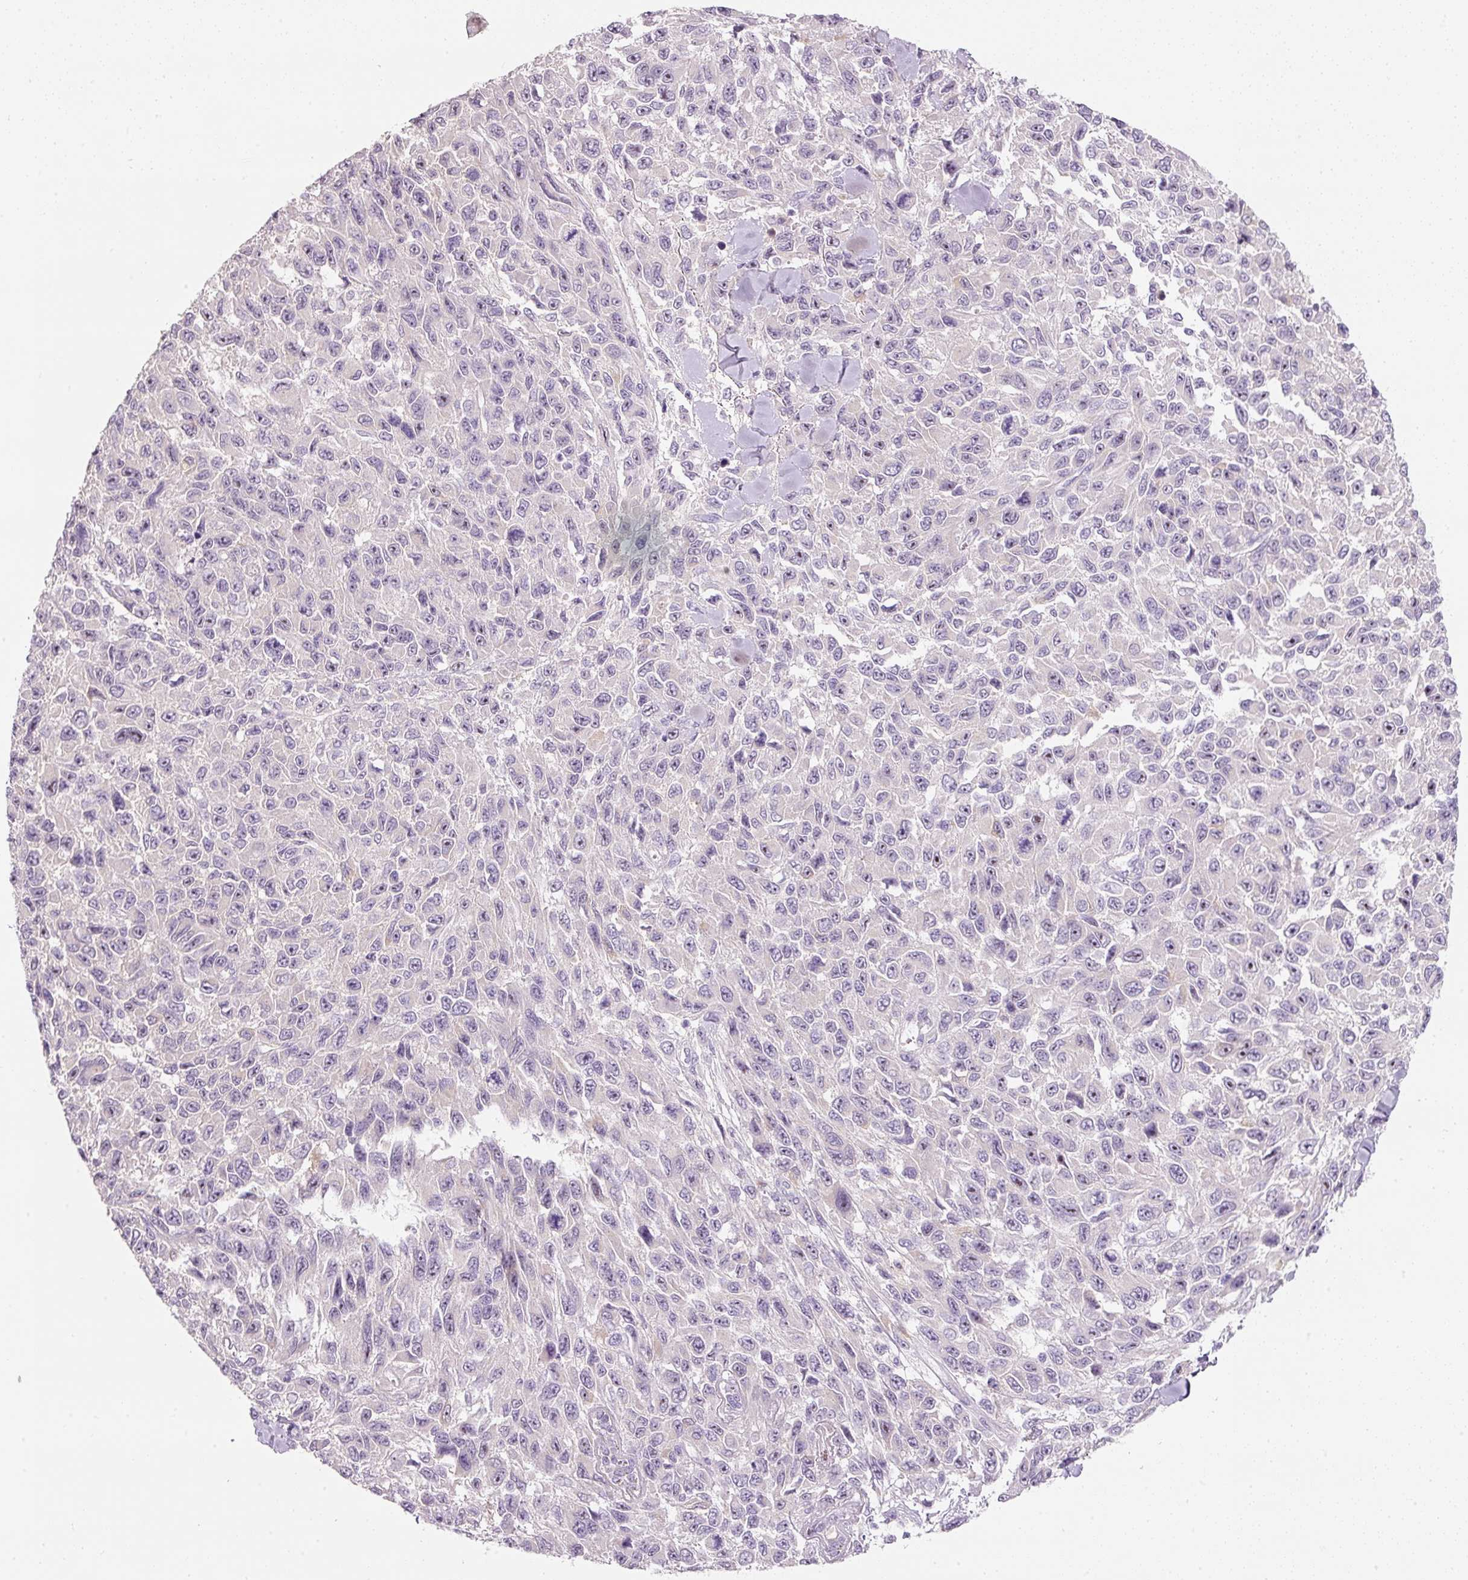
{"staining": {"intensity": "negative", "quantity": "none", "location": "none"}, "tissue": "melanoma", "cell_type": "Tumor cells", "image_type": "cancer", "snomed": [{"axis": "morphology", "description": "Malignant melanoma, NOS"}, {"axis": "topography", "description": "Skin"}], "caption": "Immunohistochemistry (IHC) of human malignant melanoma displays no staining in tumor cells. (Brightfield microscopy of DAB IHC at high magnification).", "gene": "TMEM37", "patient": {"sex": "female", "age": 96}}